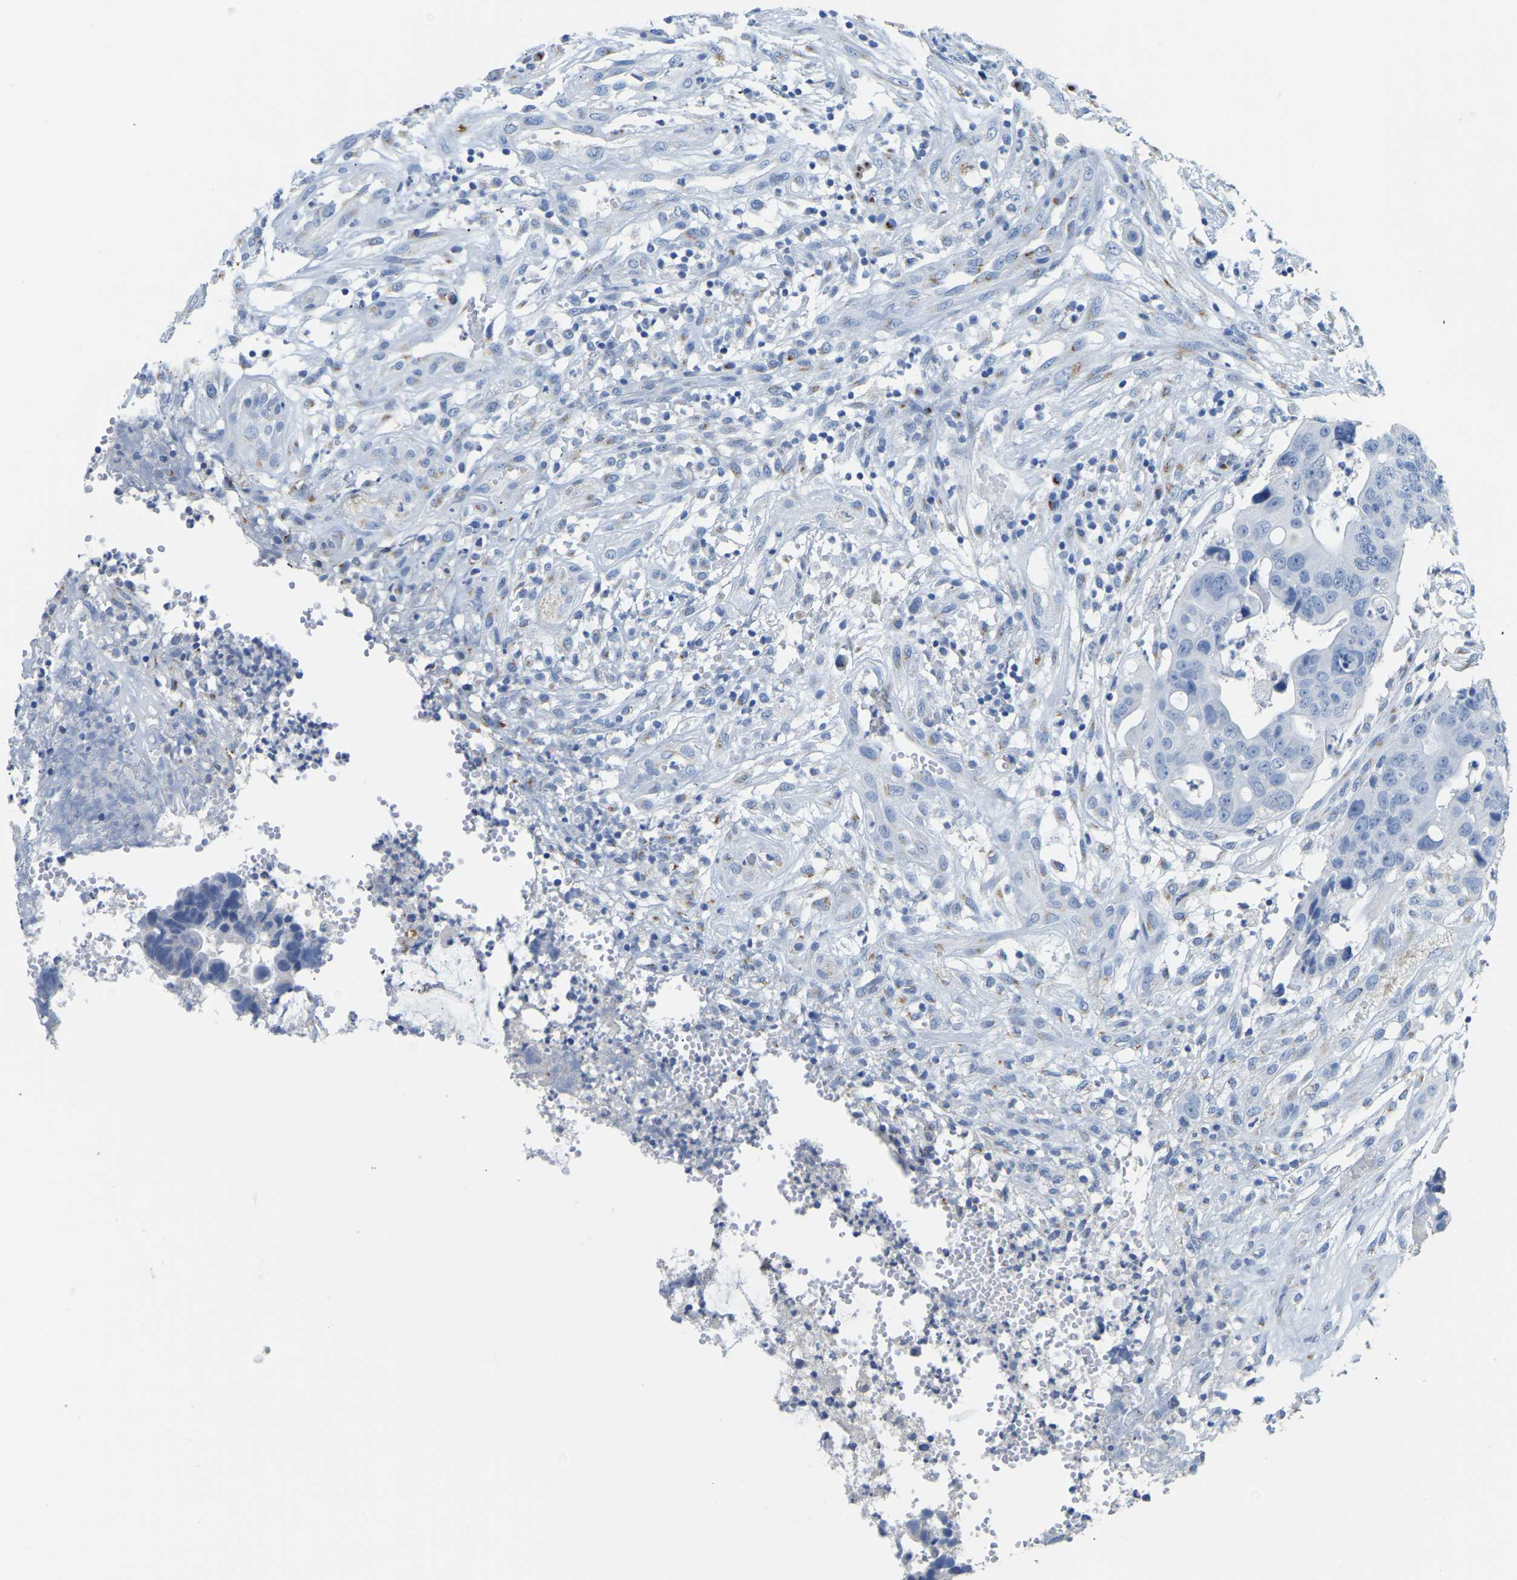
{"staining": {"intensity": "negative", "quantity": "none", "location": "none"}, "tissue": "colorectal cancer", "cell_type": "Tumor cells", "image_type": "cancer", "snomed": [{"axis": "morphology", "description": "Adenocarcinoma, NOS"}, {"axis": "topography", "description": "Colon"}], "caption": "Immunohistochemistry (IHC) photomicrograph of human colorectal cancer (adenocarcinoma) stained for a protein (brown), which reveals no positivity in tumor cells. Brightfield microscopy of immunohistochemistry stained with DAB (brown) and hematoxylin (blue), captured at high magnification.", "gene": "FAM174A", "patient": {"sex": "female", "age": 57}}